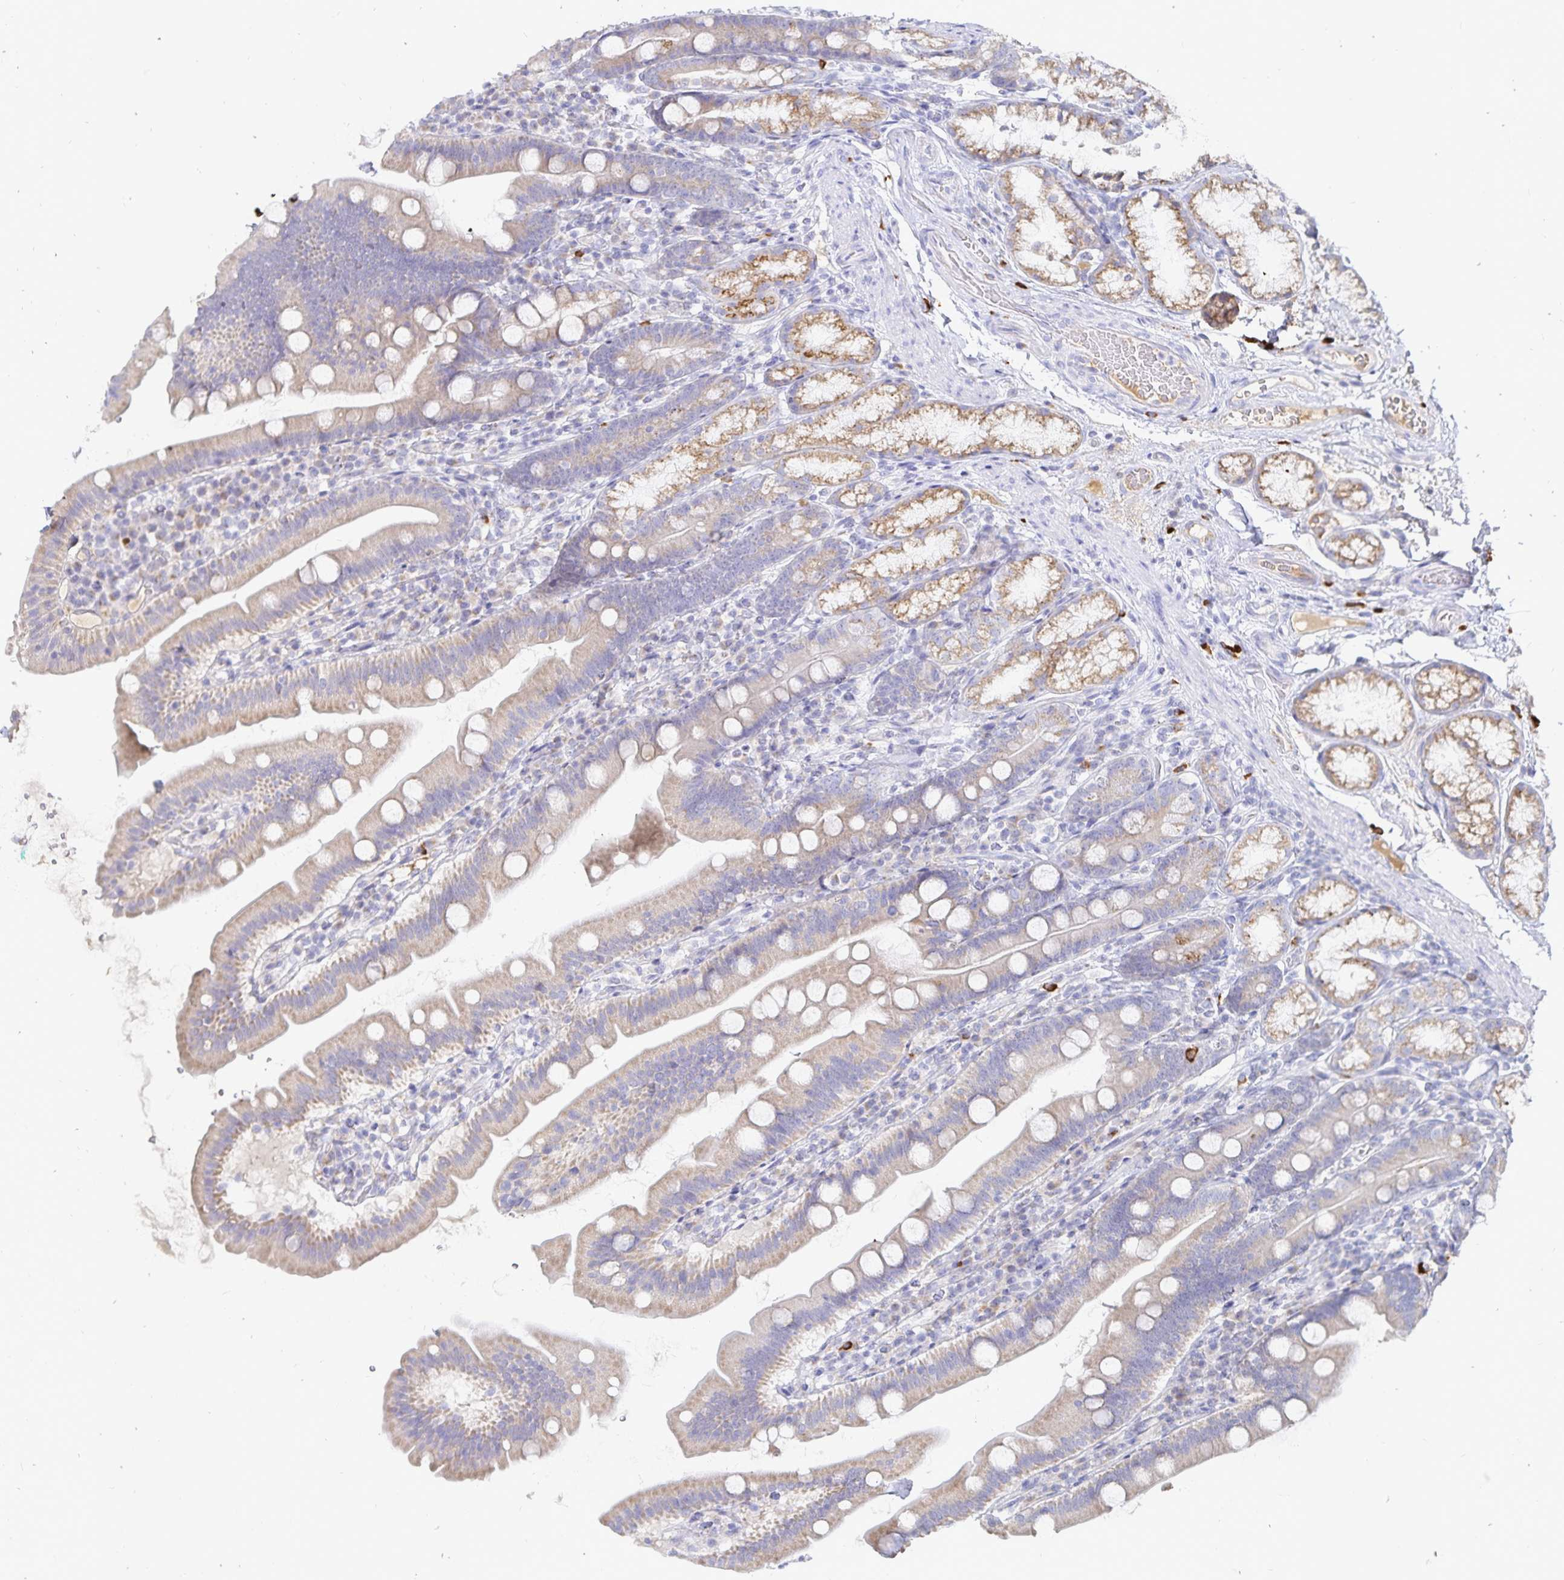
{"staining": {"intensity": "weak", "quantity": "25%-75%", "location": "cytoplasmic/membranous"}, "tissue": "duodenum", "cell_type": "Glandular cells", "image_type": "normal", "snomed": [{"axis": "morphology", "description": "Normal tissue, NOS"}, {"axis": "topography", "description": "Duodenum"}], "caption": "A photomicrograph of duodenum stained for a protein reveals weak cytoplasmic/membranous brown staining in glandular cells. Nuclei are stained in blue.", "gene": "PKHD1", "patient": {"sex": "female", "age": 67}}